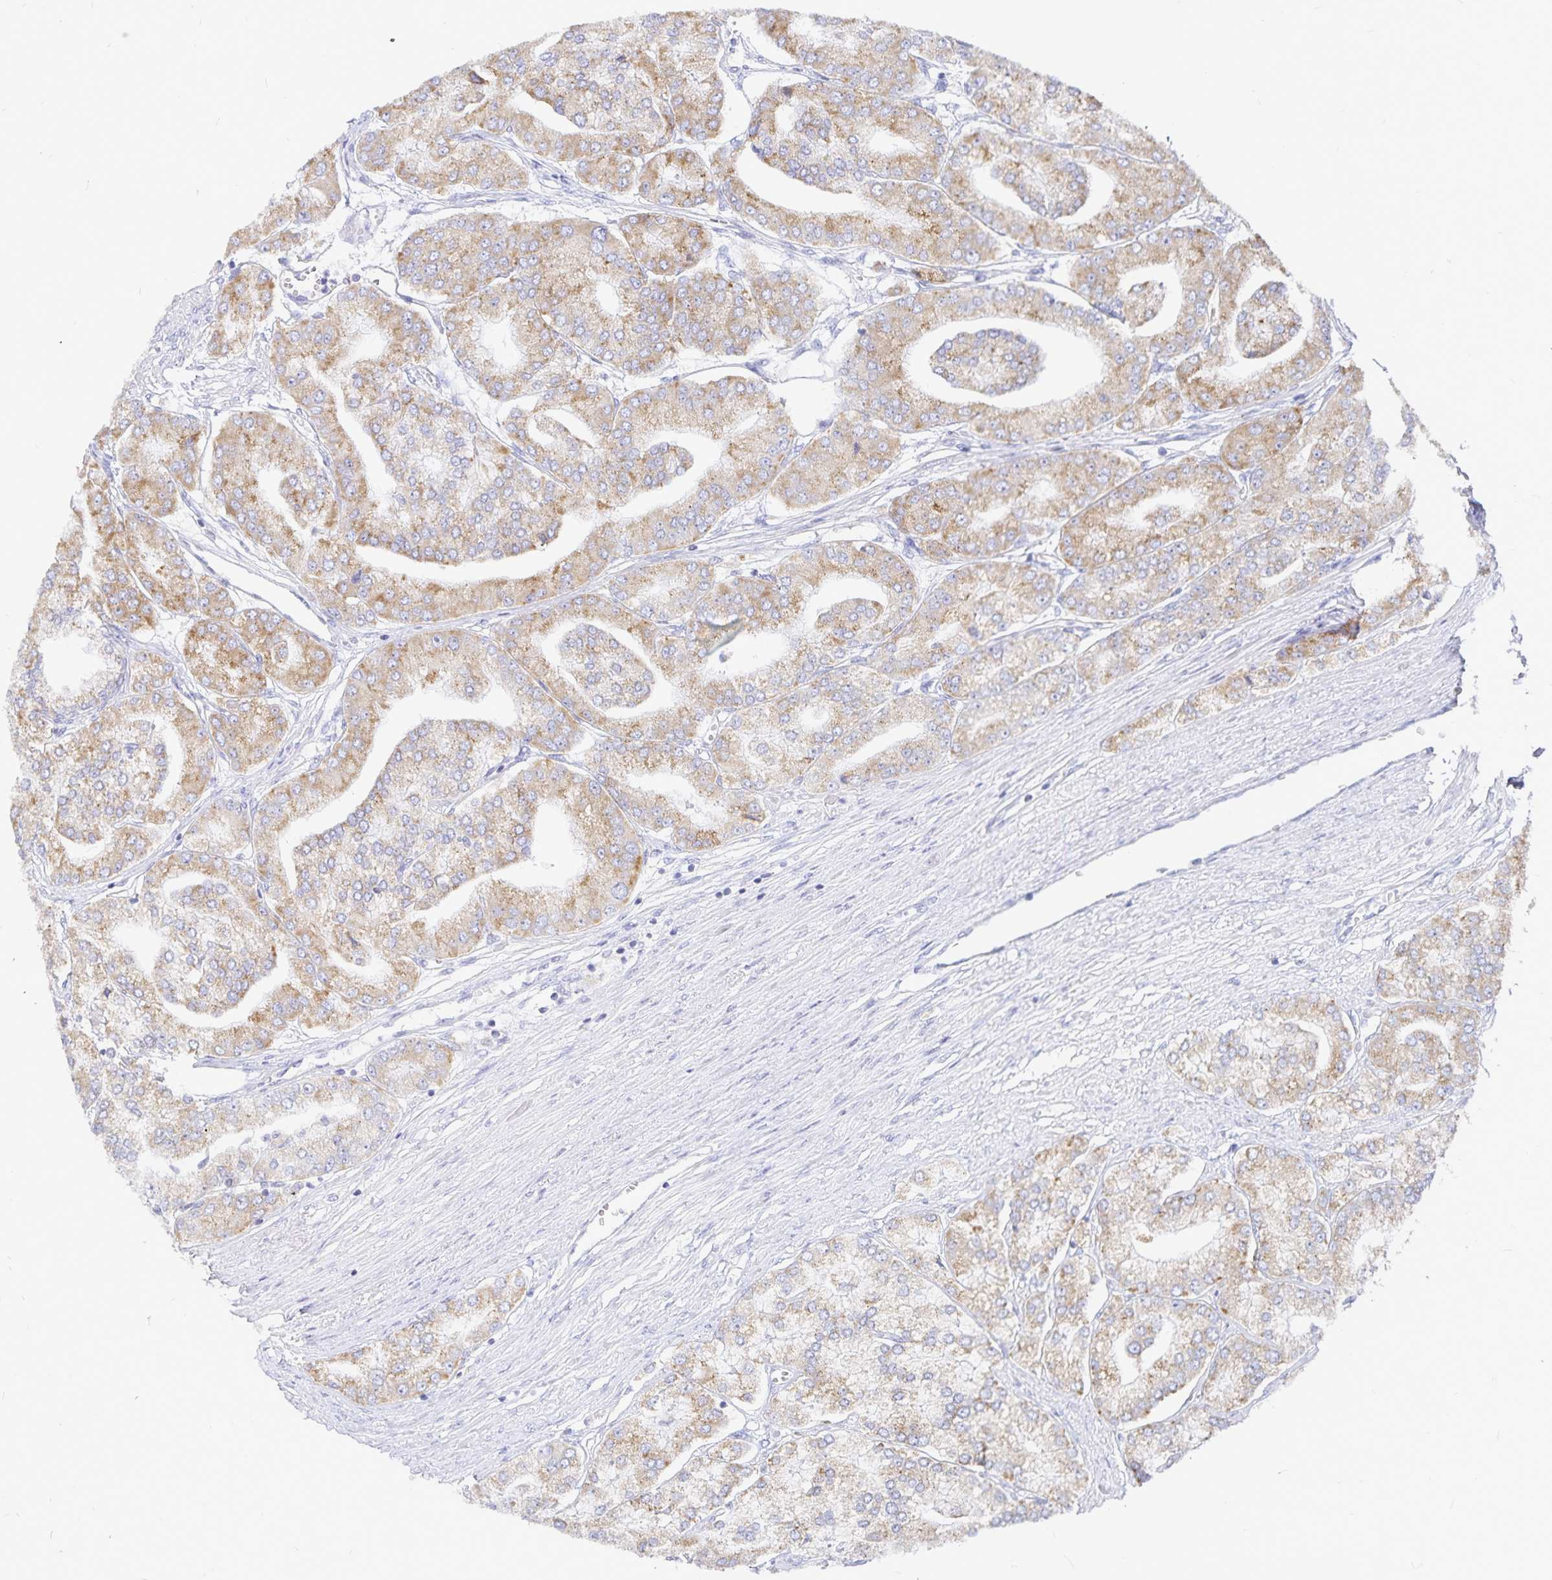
{"staining": {"intensity": "moderate", "quantity": ">75%", "location": "cytoplasmic/membranous"}, "tissue": "prostate cancer", "cell_type": "Tumor cells", "image_type": "cancer", "snomed": [{"axis": "morphology", "description": "Adenocarcinoma, High grade"}, {"axis": "topography", "description": "Prostate"}], "caption": "Tumor cells display moderate cytoplasmic/membranous staining in about >75% of cells in prostate cancer.", "gene": "PKHD1", "patient": {"sex": "male", "age": 61}}